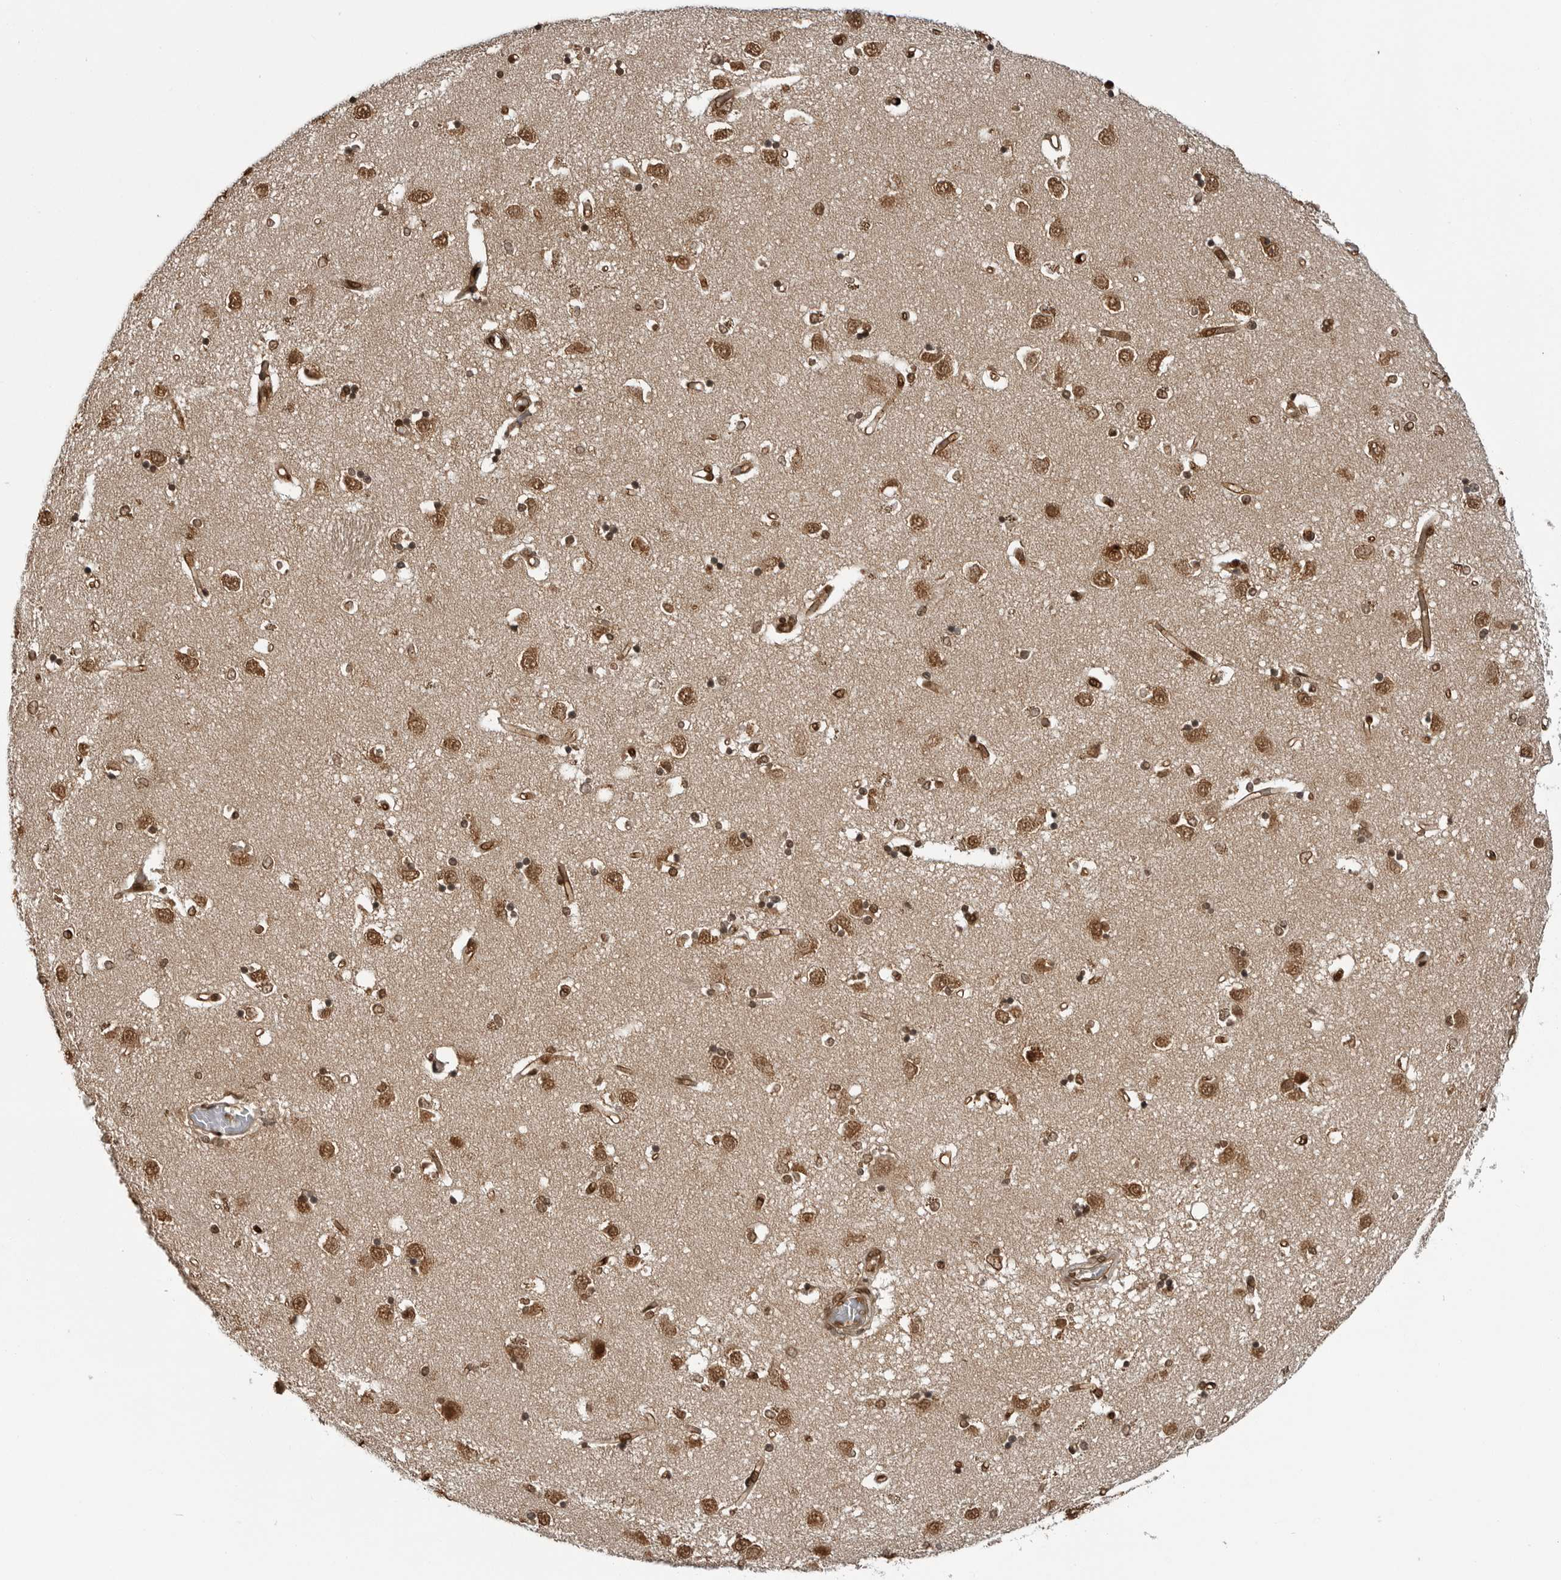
{"staining": {"intensity": "moderate", "quantity": ">75%", "location": "nuclear"}, "tissue": "caudate", "cell_type": "Glial cells", "image_type": "normal", "snomed": [{"axis": "morphology", "description": "Normal tissue, NOS"}, {"axis": "topography", "description": "Lateral ventricle wall"}], "caption": "Caudate stained with DAB IHC reveals medium levels of moderate nuclear positivity in about >75% of glial cells. (DAB = brown stain, brightfield microscopy at high magnification).", "gene": "SMAD2", "patient": {"sex": "male", "age": 45}}